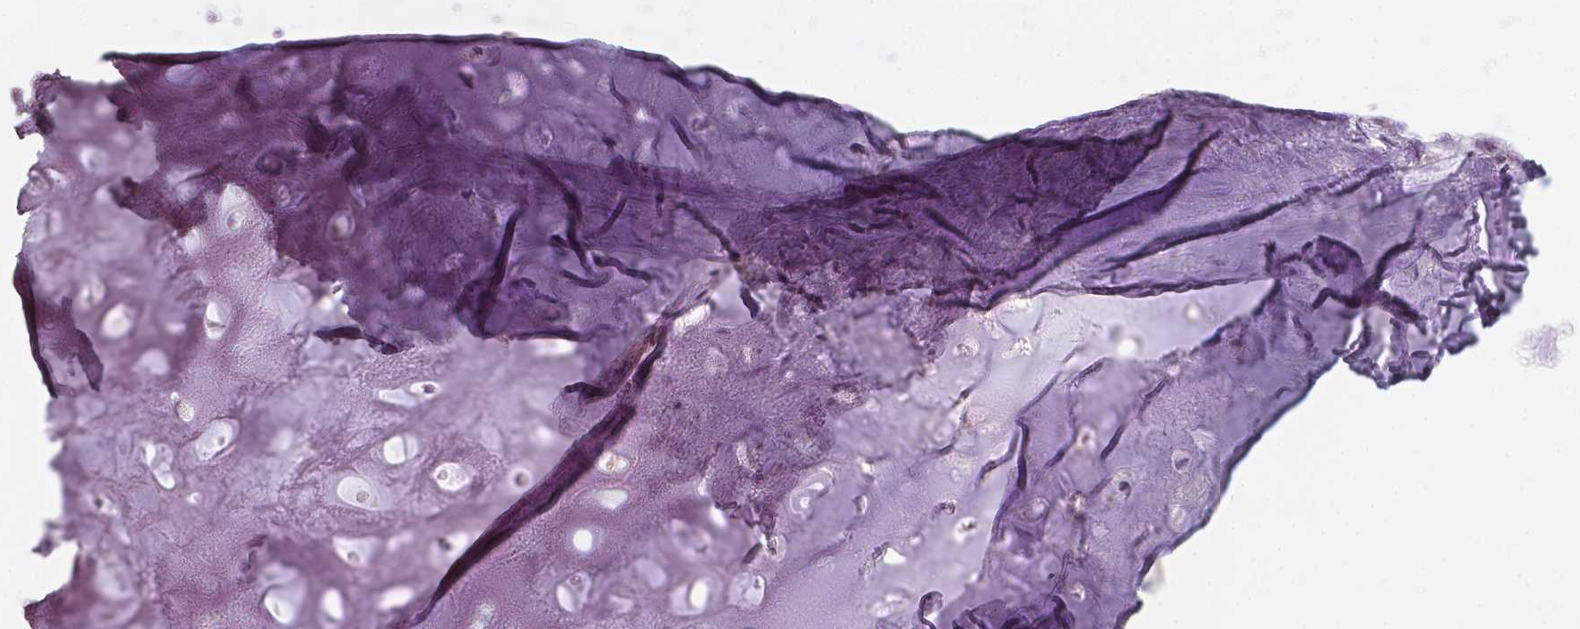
{"staining": {"intensity": "negative", "quantity": "none", "location": "none"}, "tissue": "soft tissue", "cell_type": "Chondrocytes", "image_type": "normal", "snomed": [{"axis": "morphology", "description": "Normal tissue, NOS"}, {"axis": "topography", "description": "Cartilage tissue"}], "caption": "This photomicrograph is of unremarkable soft tissue stained with immunohistochemistry (IHC) to label a protein in brown with the nuclei are counter-stained blue. There is no staining in chondrocytes. (Brightfield microscopy of DAB immunohistochemistry at high magnification).", "gene": "EGFR", "patient": {"sex": "male", "age": 57}}